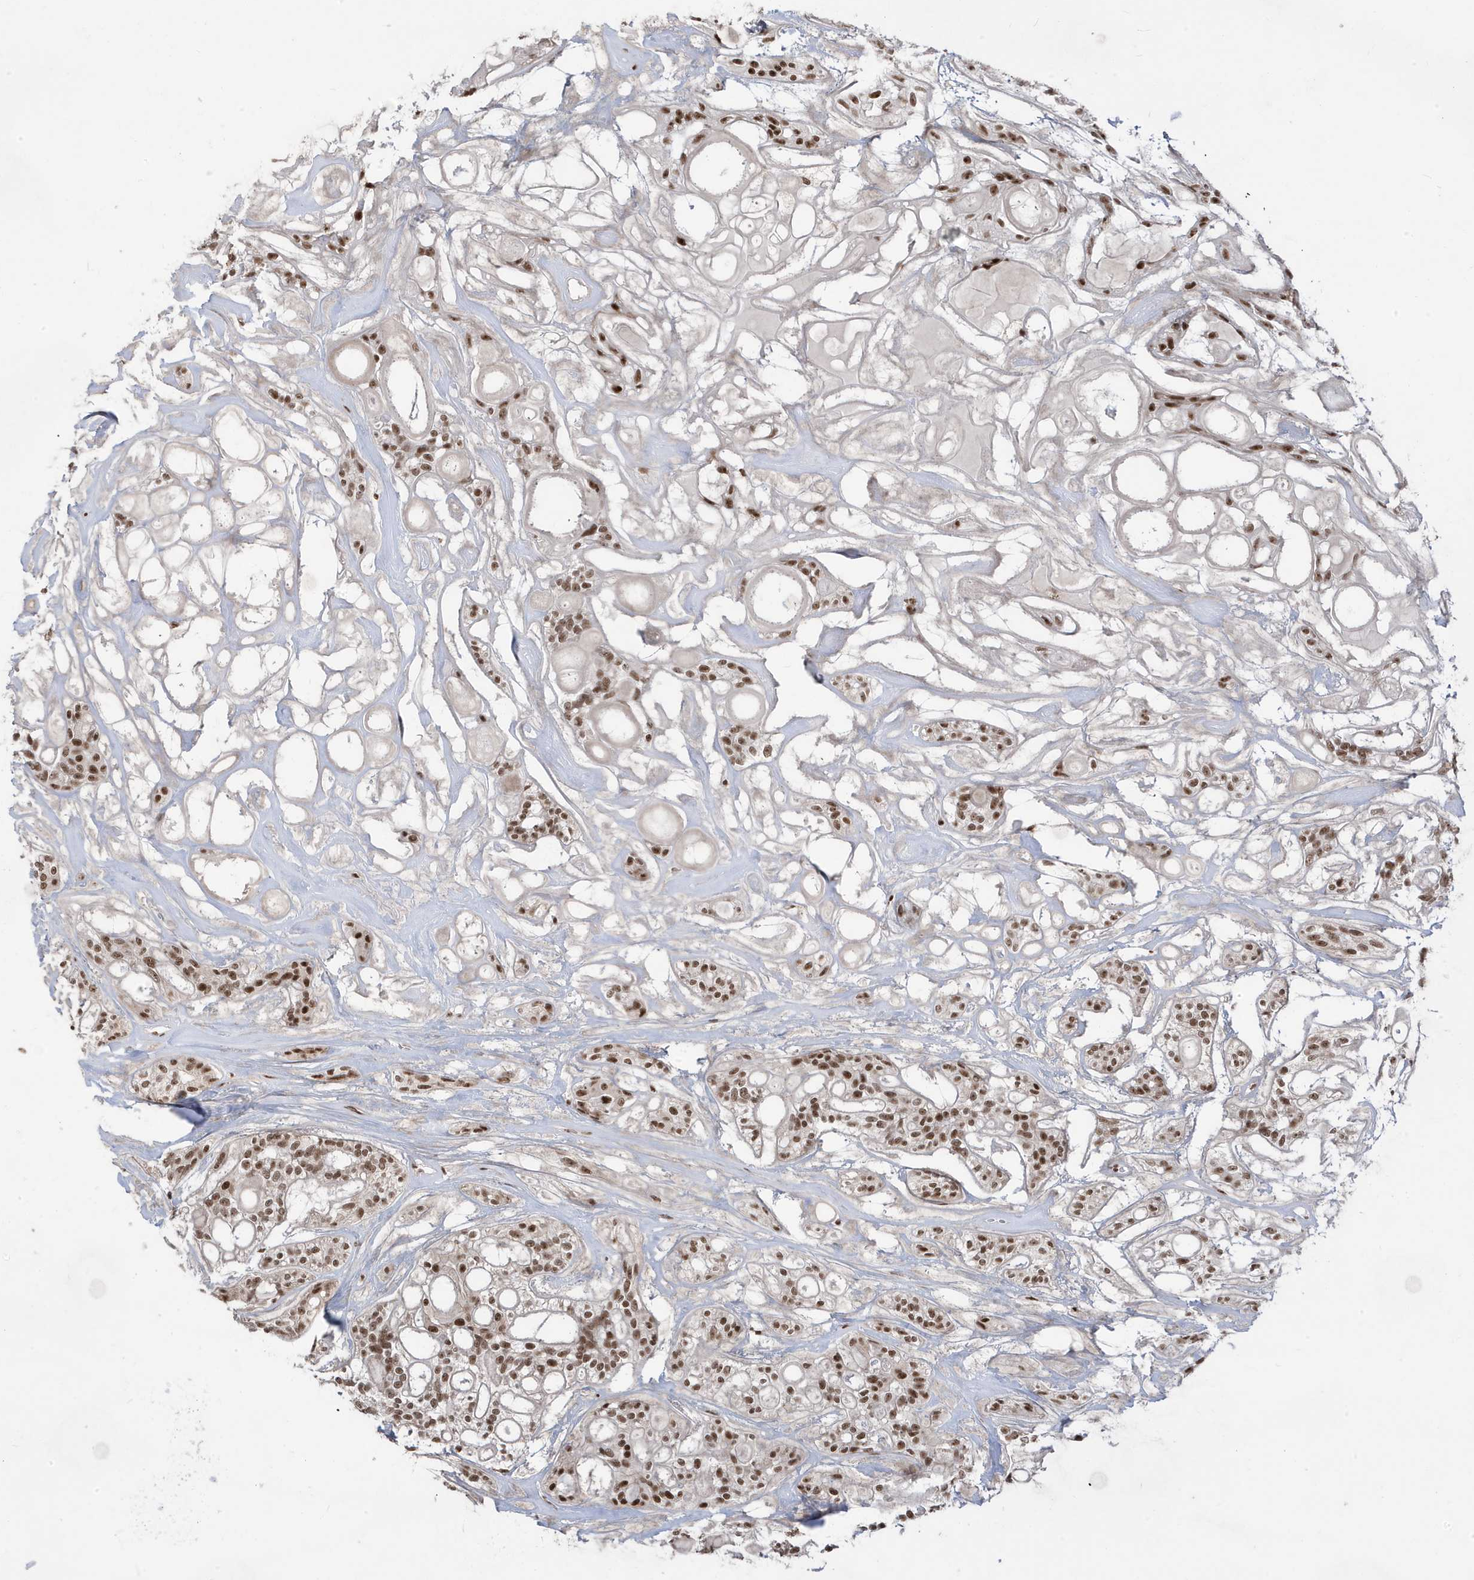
{"staining": {"intensity": "moderate", "quantity": ">75%", "location": "nuclear"}, "tissue": "head and neck cancer", "cell_type": "Tumor cells", "image_type": "cancer", "snomed": [{"axis": "morphology", "description": "Adenocarcinoma, NOS"}, {"axis": "topography", "description": "Head-Neck"}], "caption": "Protein analysis of head and neck adenocarcinoma tissue demonstrates moderate nuclear expression in approximately >75% of tumor cells.", "gene": "MTREX", "patient": {"sex": "male", "age": 66}}